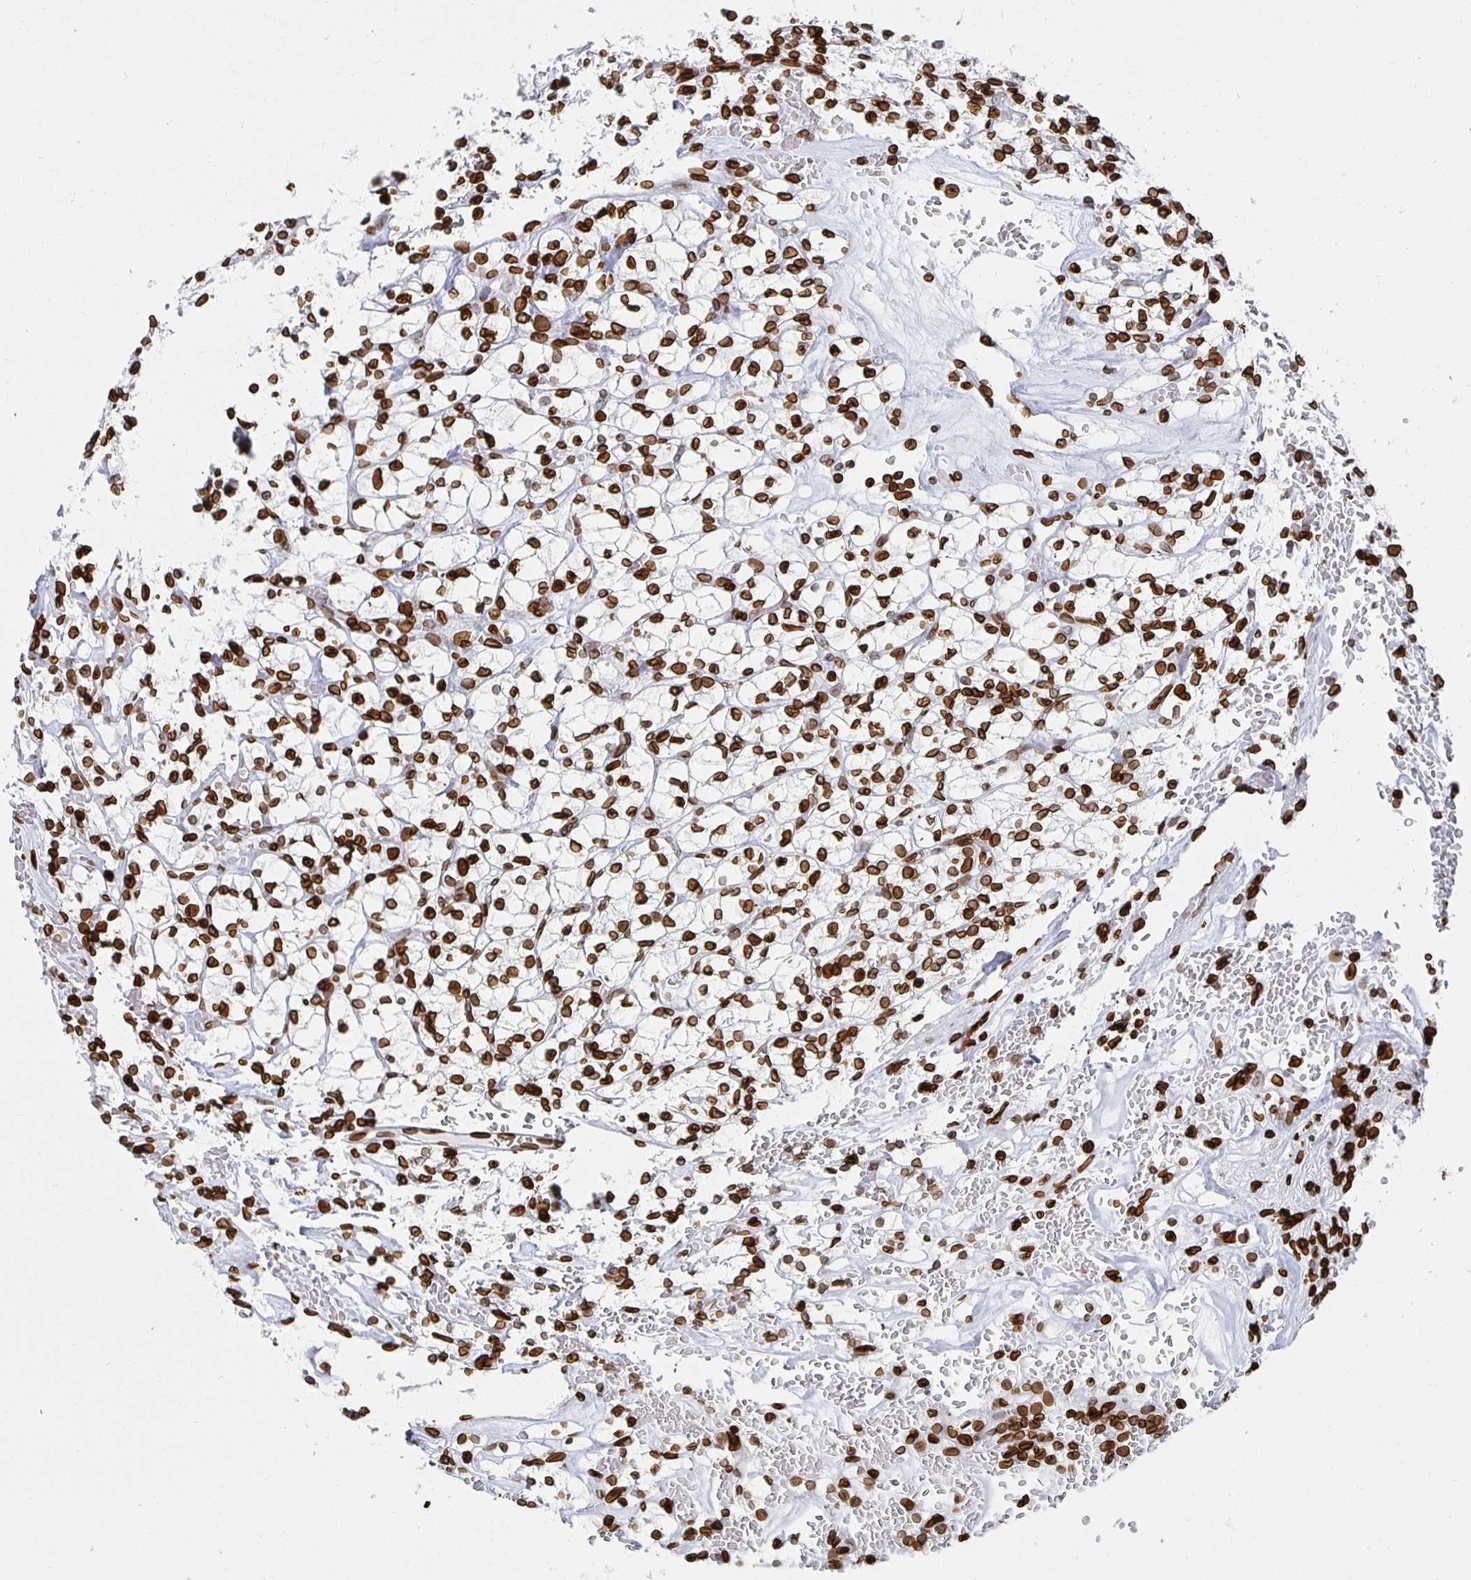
{"staining": {"intensity": "strong", "quantity": ">75%", "location": "cytoplasmic/membranous,nuclear"}, "tissue": "renal cancer", "cell_type": "Tumor cells", "image_type": "cancer", "snomed": [{"axis": "morphology", "description": "Adenocarcinoma, NOS"}, {"axis": "topography", "description": "Kidney"}], "caption": "Strong cytoplasmic/membranous and nuclear positivity is appreciated in about >75% of tumor cells in renal cancer.", "gene": "LMNB1", "patient": {"sex": "female", "age": 64}}